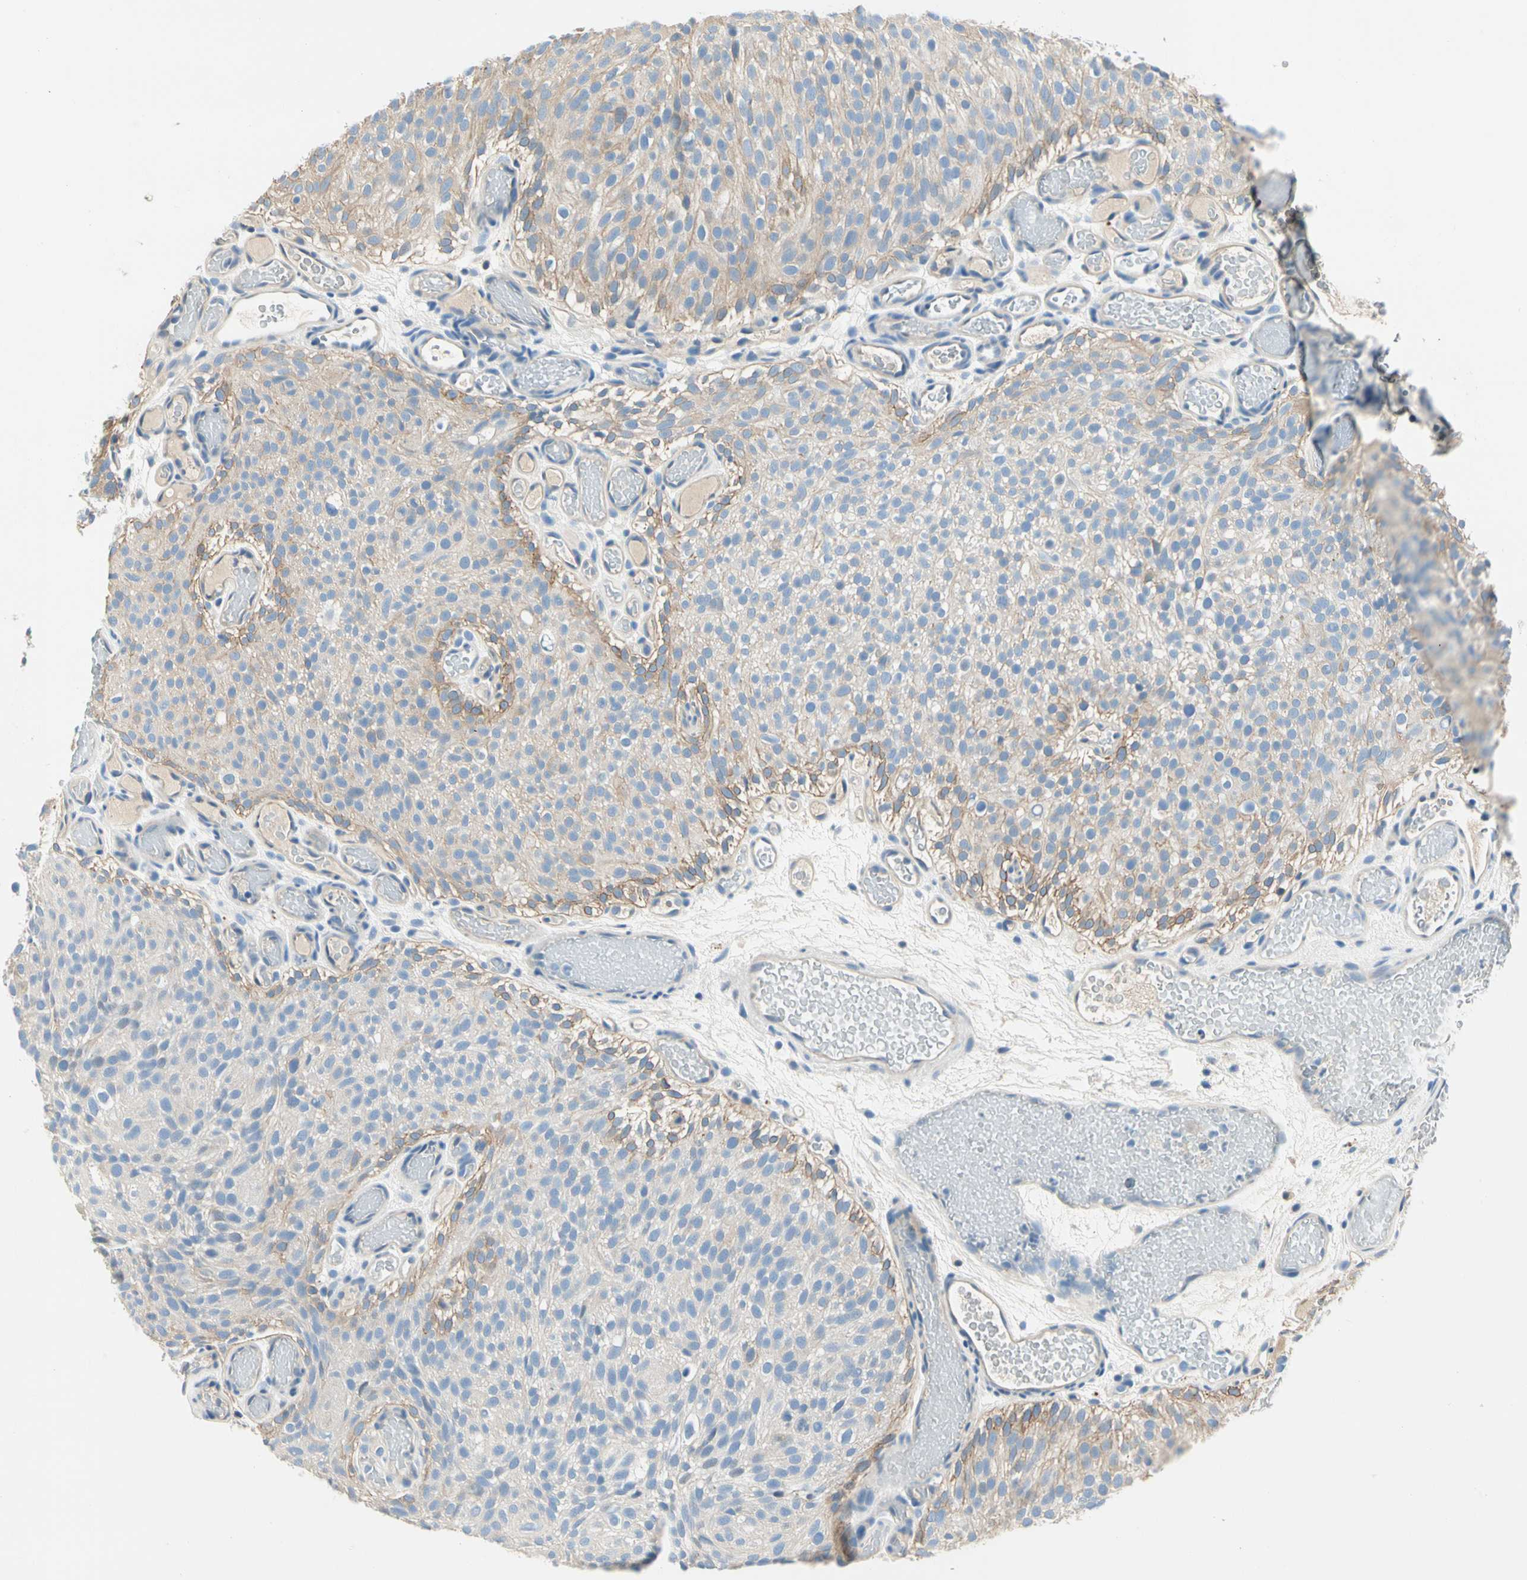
{"staining": {"intensity": "weak", "quantity": ">75%", "location": "cytoplasmic/membranous"}, "tissue": "urothelial cancer", "cell_type": "Tumor cells", "image_type": "cancer", "snomed": [{"axis": "morphology", "description": "Urothelial carcinoma, Low grade"}, {"axis": "topography", "description": "Urinary bladder"}], "caption": "A photomicrograph of urothelial cancer stained for a protein reveals weak cytoplasmic/membranous brown staining in tumor cells.", "gene": "TGFBR3", "patient": {"sex": "male", "age": 78}}